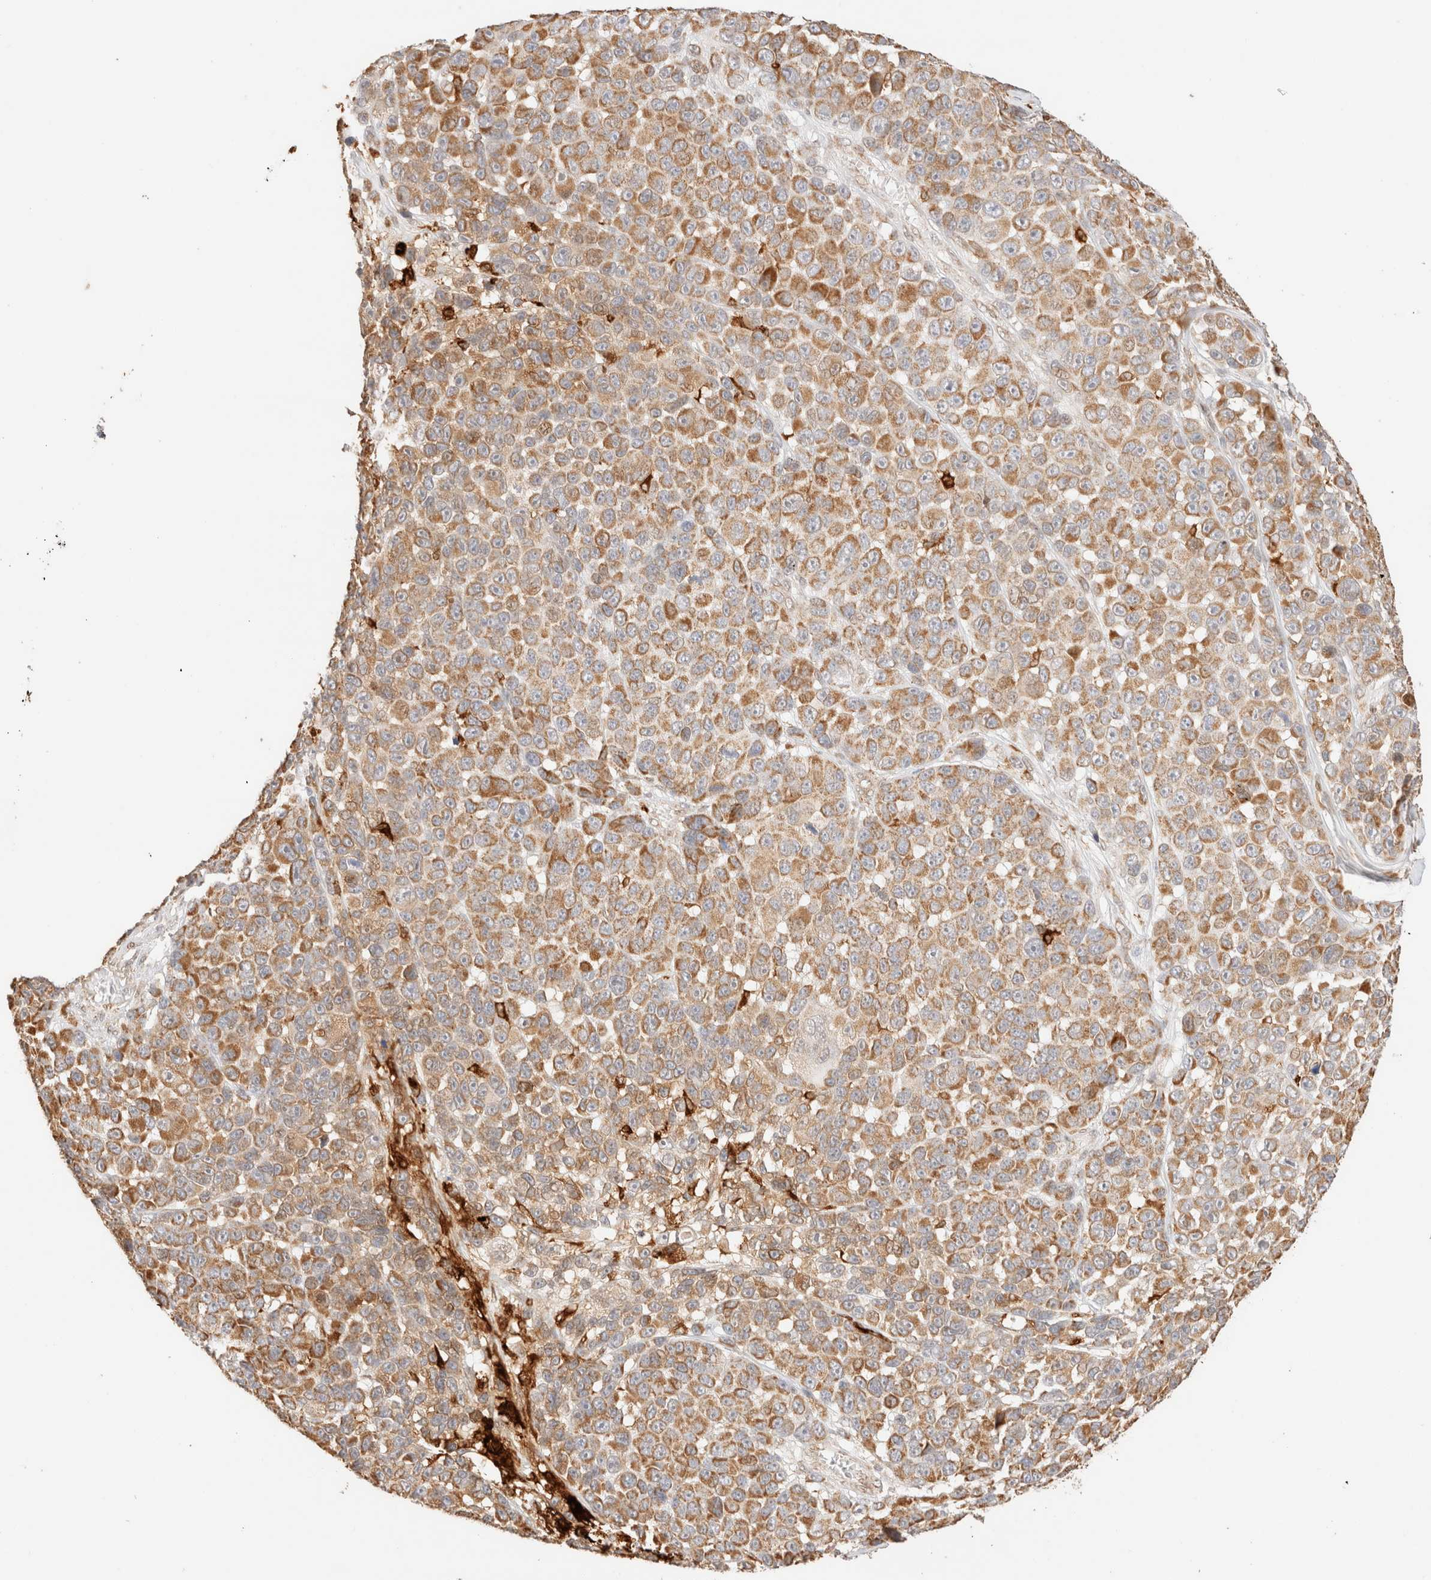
{"staining": {"intensity": "moderate", "quantity": ">75%", "location": "cytoplasmic/membranous"}, "tissue": "melanoma", "cell_type": "Tumor cells", "image_type": "cancer", "snomed": [{"axis": "morphology", "description": "Malignant melanoma, NOS"}, {"axis": "topography", "description": "Skin"}], "caption": "About >75% of tumor cells in human melanoma reveal moderate cytoplasmic/membranous protein staining as visualized by brown immunohistochemical staining.", "gene": "TACO1", "patient": {"sex": "male", "age": 53}}